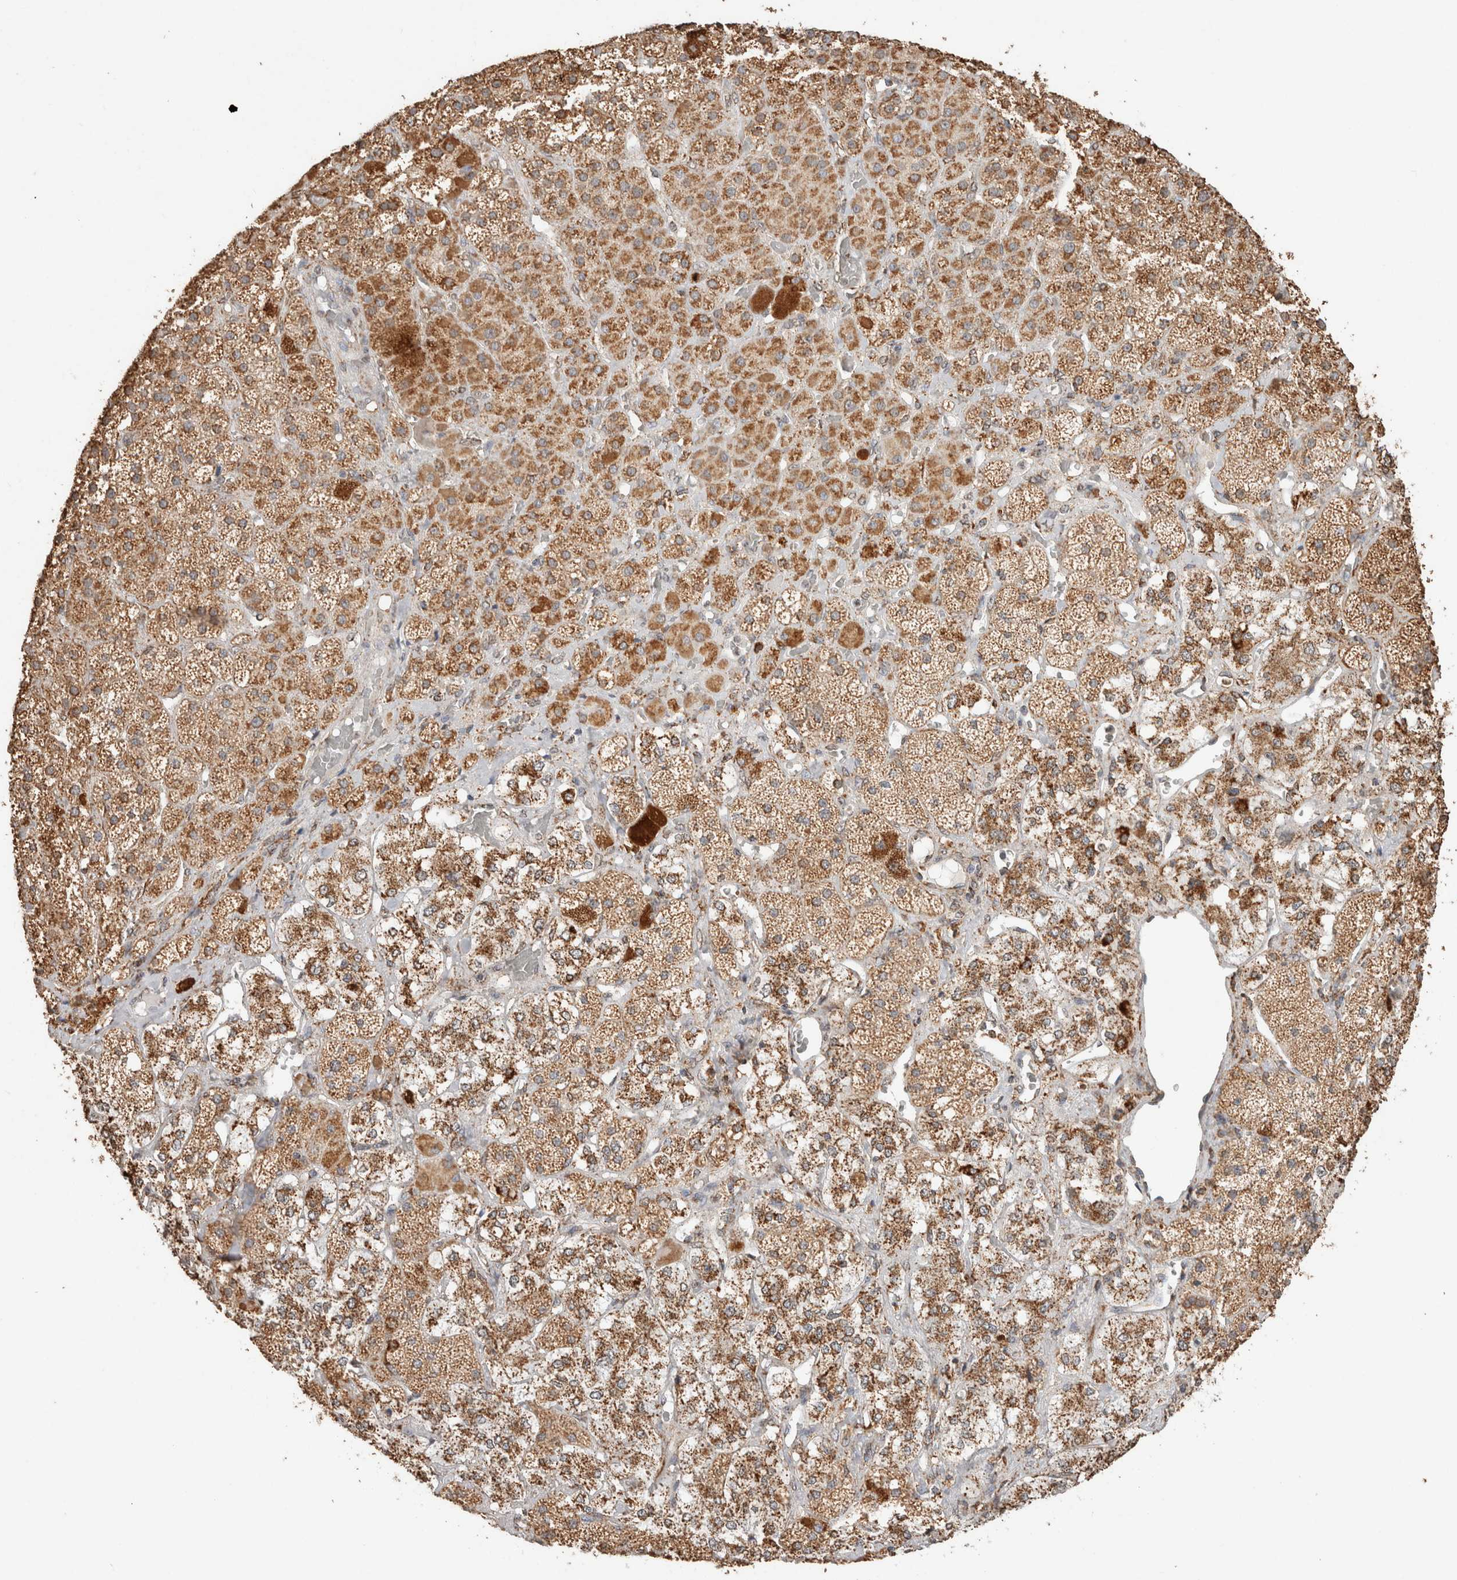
{"staining": {"intensity": "moderate", "quantity": ">75%", "location": "cytoplasmic/membranous"}, "tissue": "adrenal gland", "cell_type": "Glandular cells", "image_type": "normal", "snomed": [{"axis": "morphology", "description": "Normal tissue, NOS"}, {"axis": "topography", "description": "Adrenal gland"}], "caption": "Protein expression analysis of normal human adrenal gland reveals moderate cytoplasmic/membranous staining in about >75% of glandular cells.", "gene": "SDC2", "patient": {"sex": "male", "age": 57}}